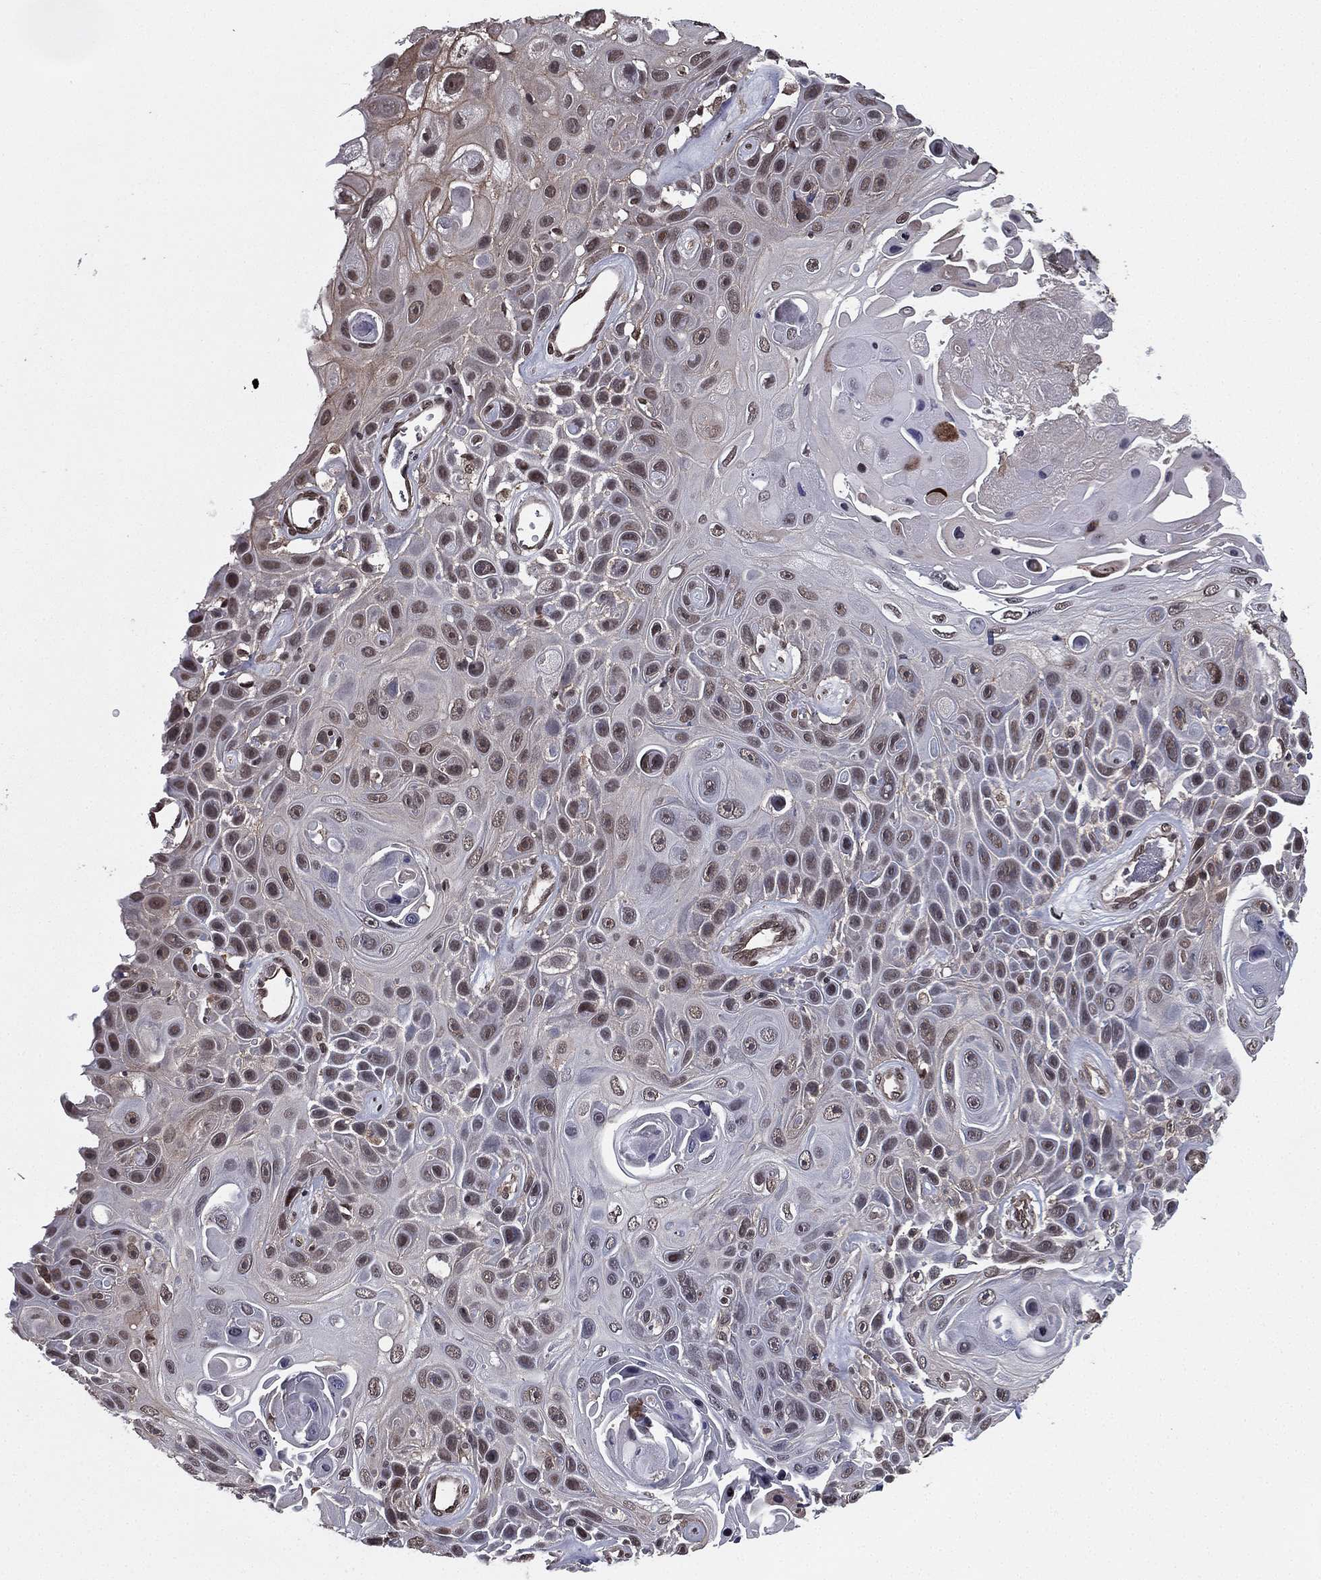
{"staining": {"intensity": "moderate", "quantity": "<25%", "location": "cytoplasmic/membranous,nuclear"}, "tissue": "skin cancer", "cell_type": "Tumor cells", "image_type": "cancer", "snomed": [{"axis": "morphology", "description": "Squamous cell carcinoma, NOS"}, {"axis": "topography", "description": "Skin"}], "caption": "The image exhibits staining of skin cancer (squamous cell carcinoma), revealing moderate cytoplasmic/membranous and nuclear protein positivity (brown color) within tumor cells.", "gene": "RARB", "patient": {"sex": "male", "age": 82}}